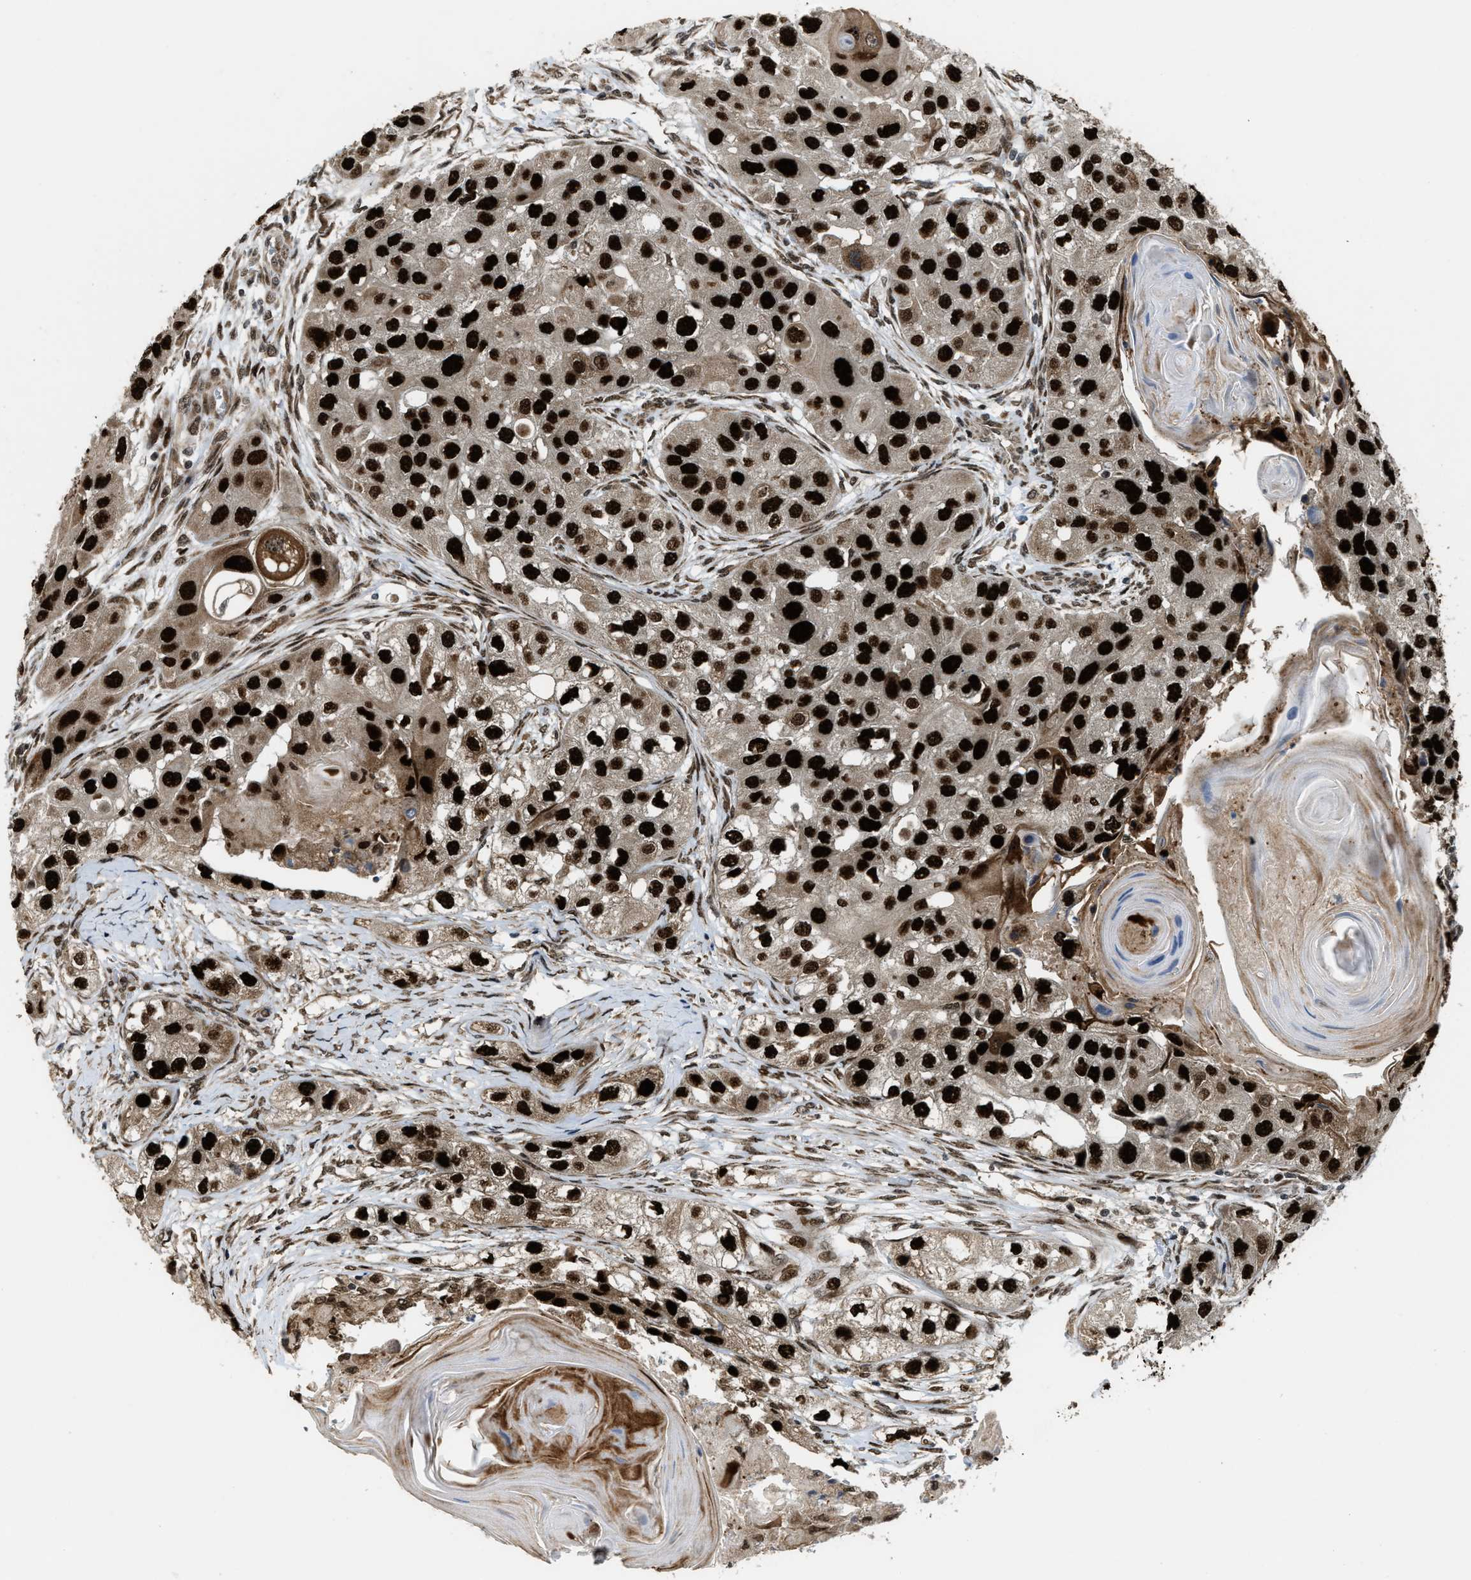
{"staining": {"intensity": "strong", "quantity": ">75%", "location": "nuclear"}, "tissue": "head and neck cancer", "cell_type": "Tumor cells", "image_type": "cancer", "snomed": [{"axis": "morphology", "description": "Normal tissue, NOS"}, {"axis": "morphology", "description": "Squamous cell carcinoma, NOS"}, {"axis": "topography", "description": "Skeletal muscle"}, {"axis": "topography", "description": "Head-Neck"}], "caption": "Human head and neck cancer (squamous cell carcinoma) stained with a protein marker demonstrates strong staining in tumor cells.", "gene": "ZNF250", "patient": {"sex": "male", "age": 51}}